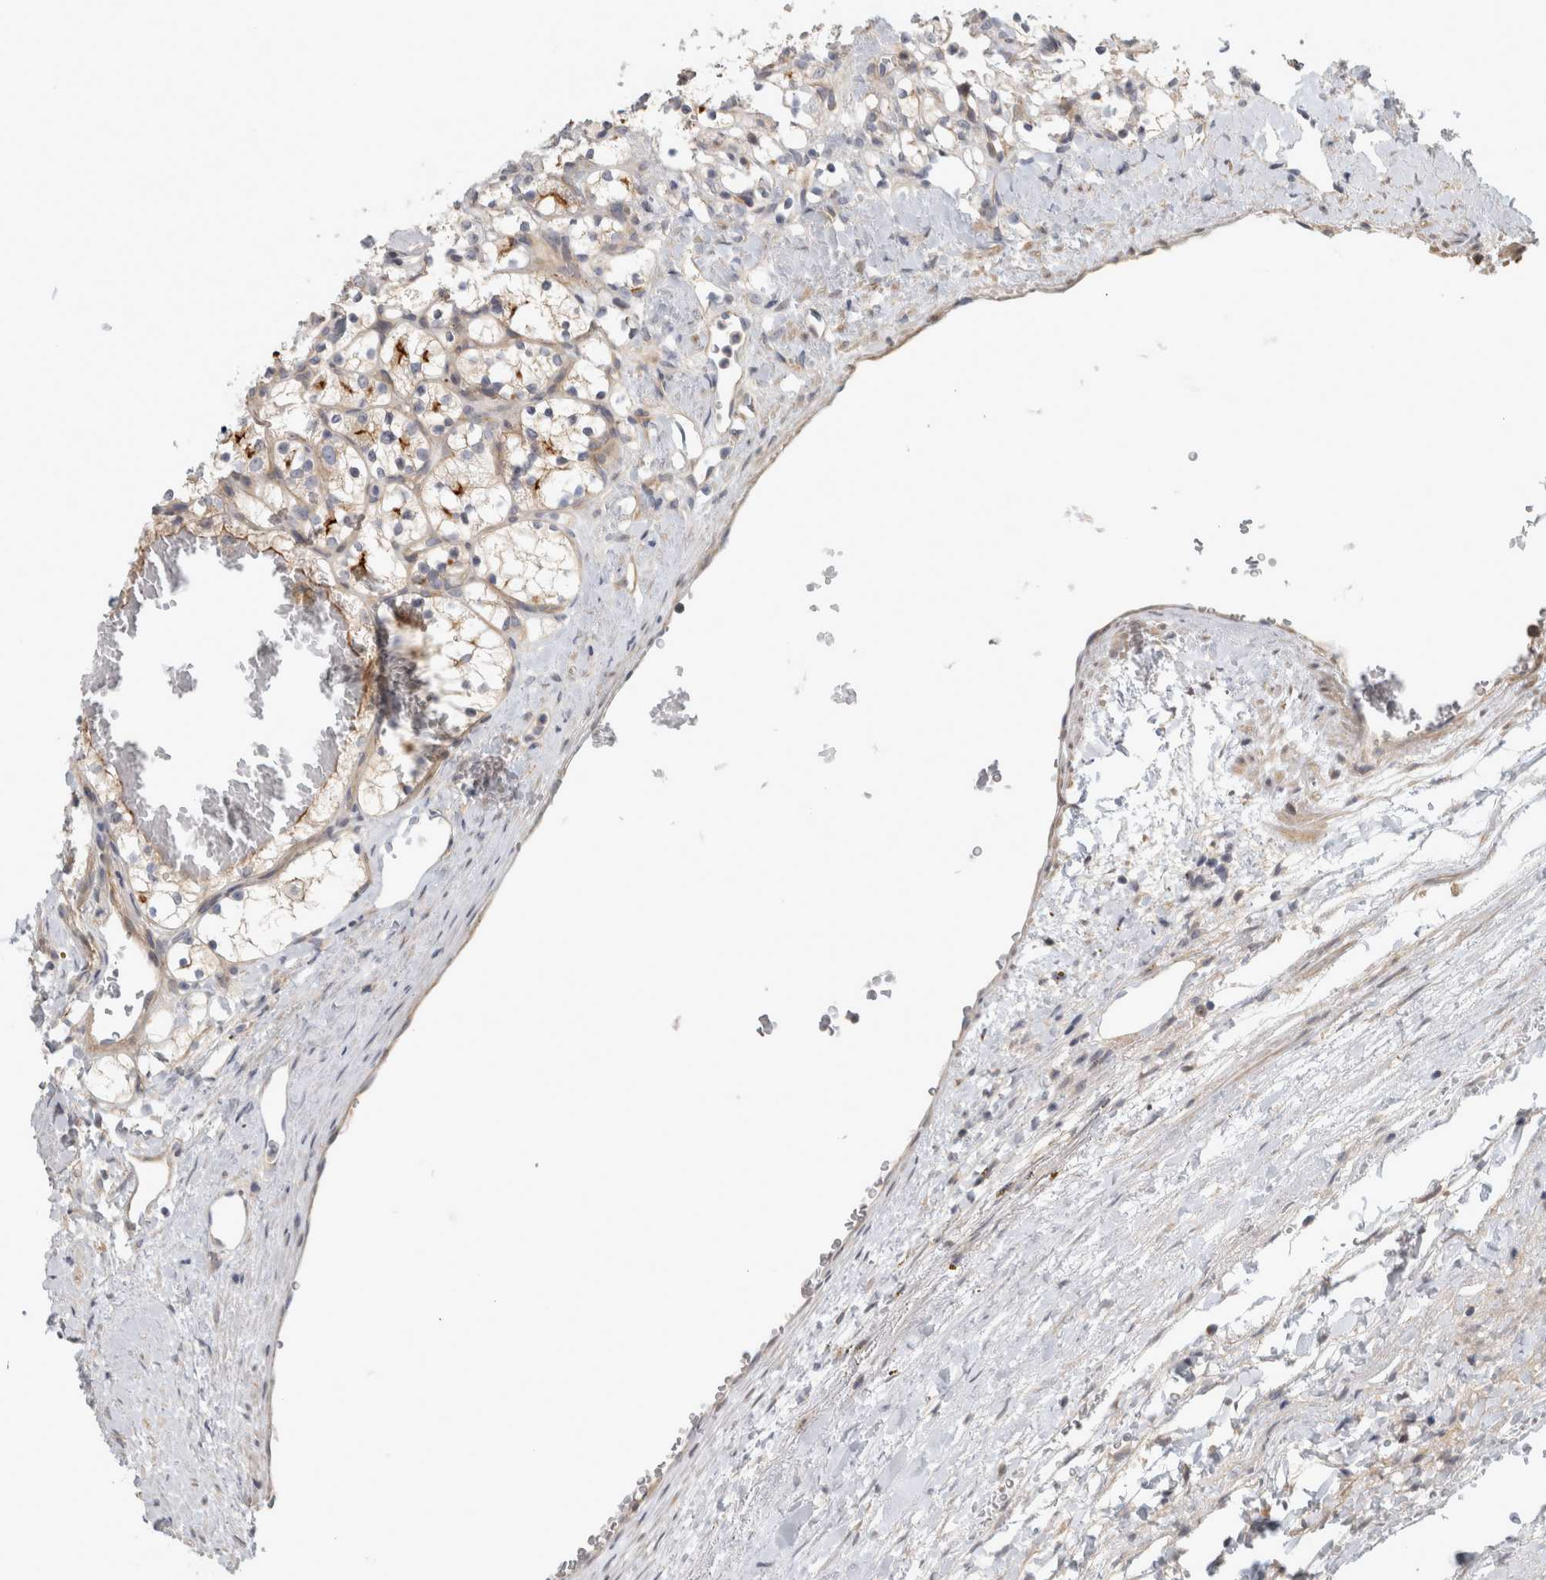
{"staining": {"intensity": "moderate", "quantity": "<25%", "location": "cytoplasmic/membranous"}, "tissue": "renal cancer", "cell_type": "Tumor cells", "image_type": "cancer", "snomed": [{"axis": "morphology", "description": "Adenocarcinoma, NOS"}, {"axis": "topography", "description": "Kidney"}], "caption": "The photomicrograph exhibits staining of adenocarcinoma (renal), revealing moderate cytoplasmic/membranous protein expression (brown color) within tumor cells. (brown staining indicates protein expression, while blue staining denotes nuclei).", "gene": "ZNF804B", "patient": {"sex": "female", "age": 69}}